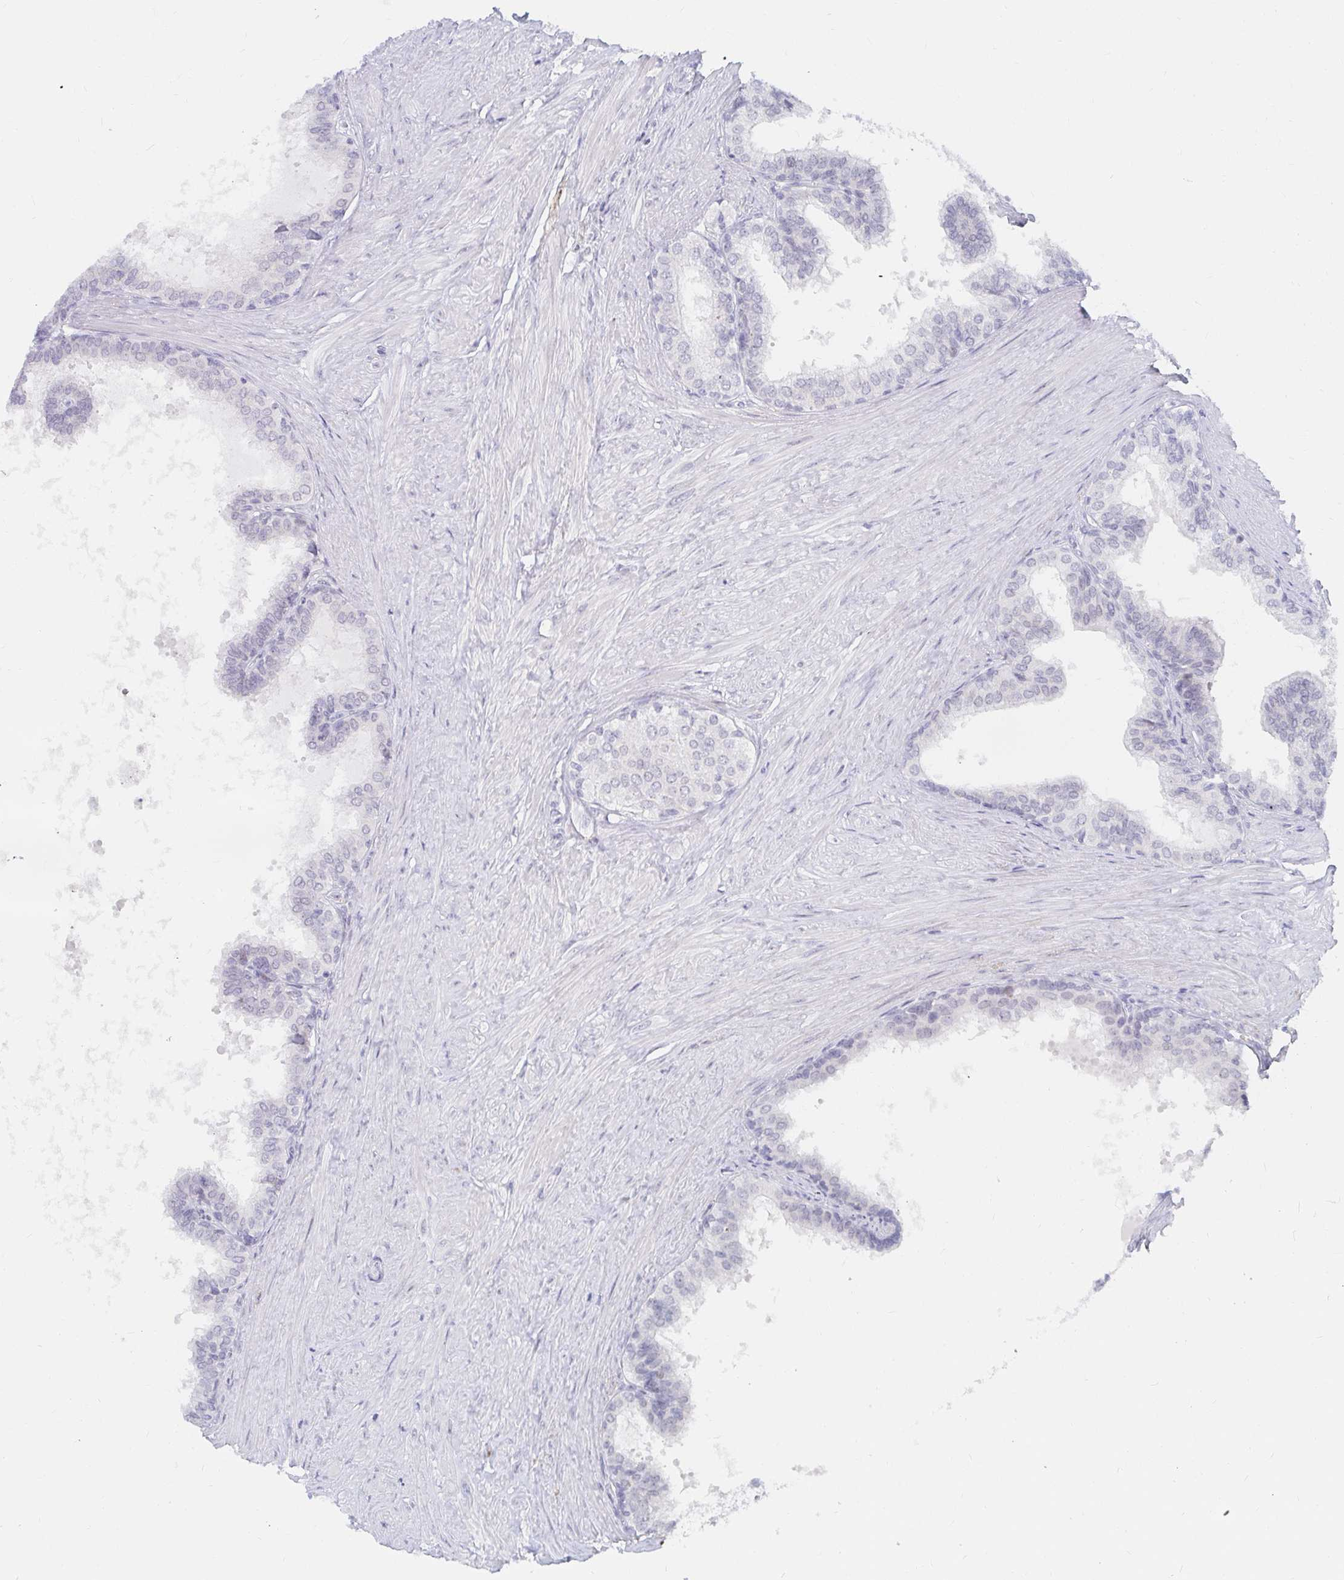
{"staining": {"intensity": "moderate", "quantity": "<25%", "location": "cytoplasmic/membranous"}, "tissue": "prostate", "cell_type": "Glandular cells", "image_type": "normal", "snomed": [{"axis": "morphology", "description": "Normal tissue, NOS"}, {"axis": "topography", "description": "Prostate"}, {"axis": "topography", "description": "Peripheral nerve tissue"}], "caption": "Glandular cells demonstrate low levels of moderate cytoplasmic/membranous expression in approximately <25% of cells in unremarkable human prostate.", "gene": "COL28A1", "patient": {"sex": "male", "age": 55}}